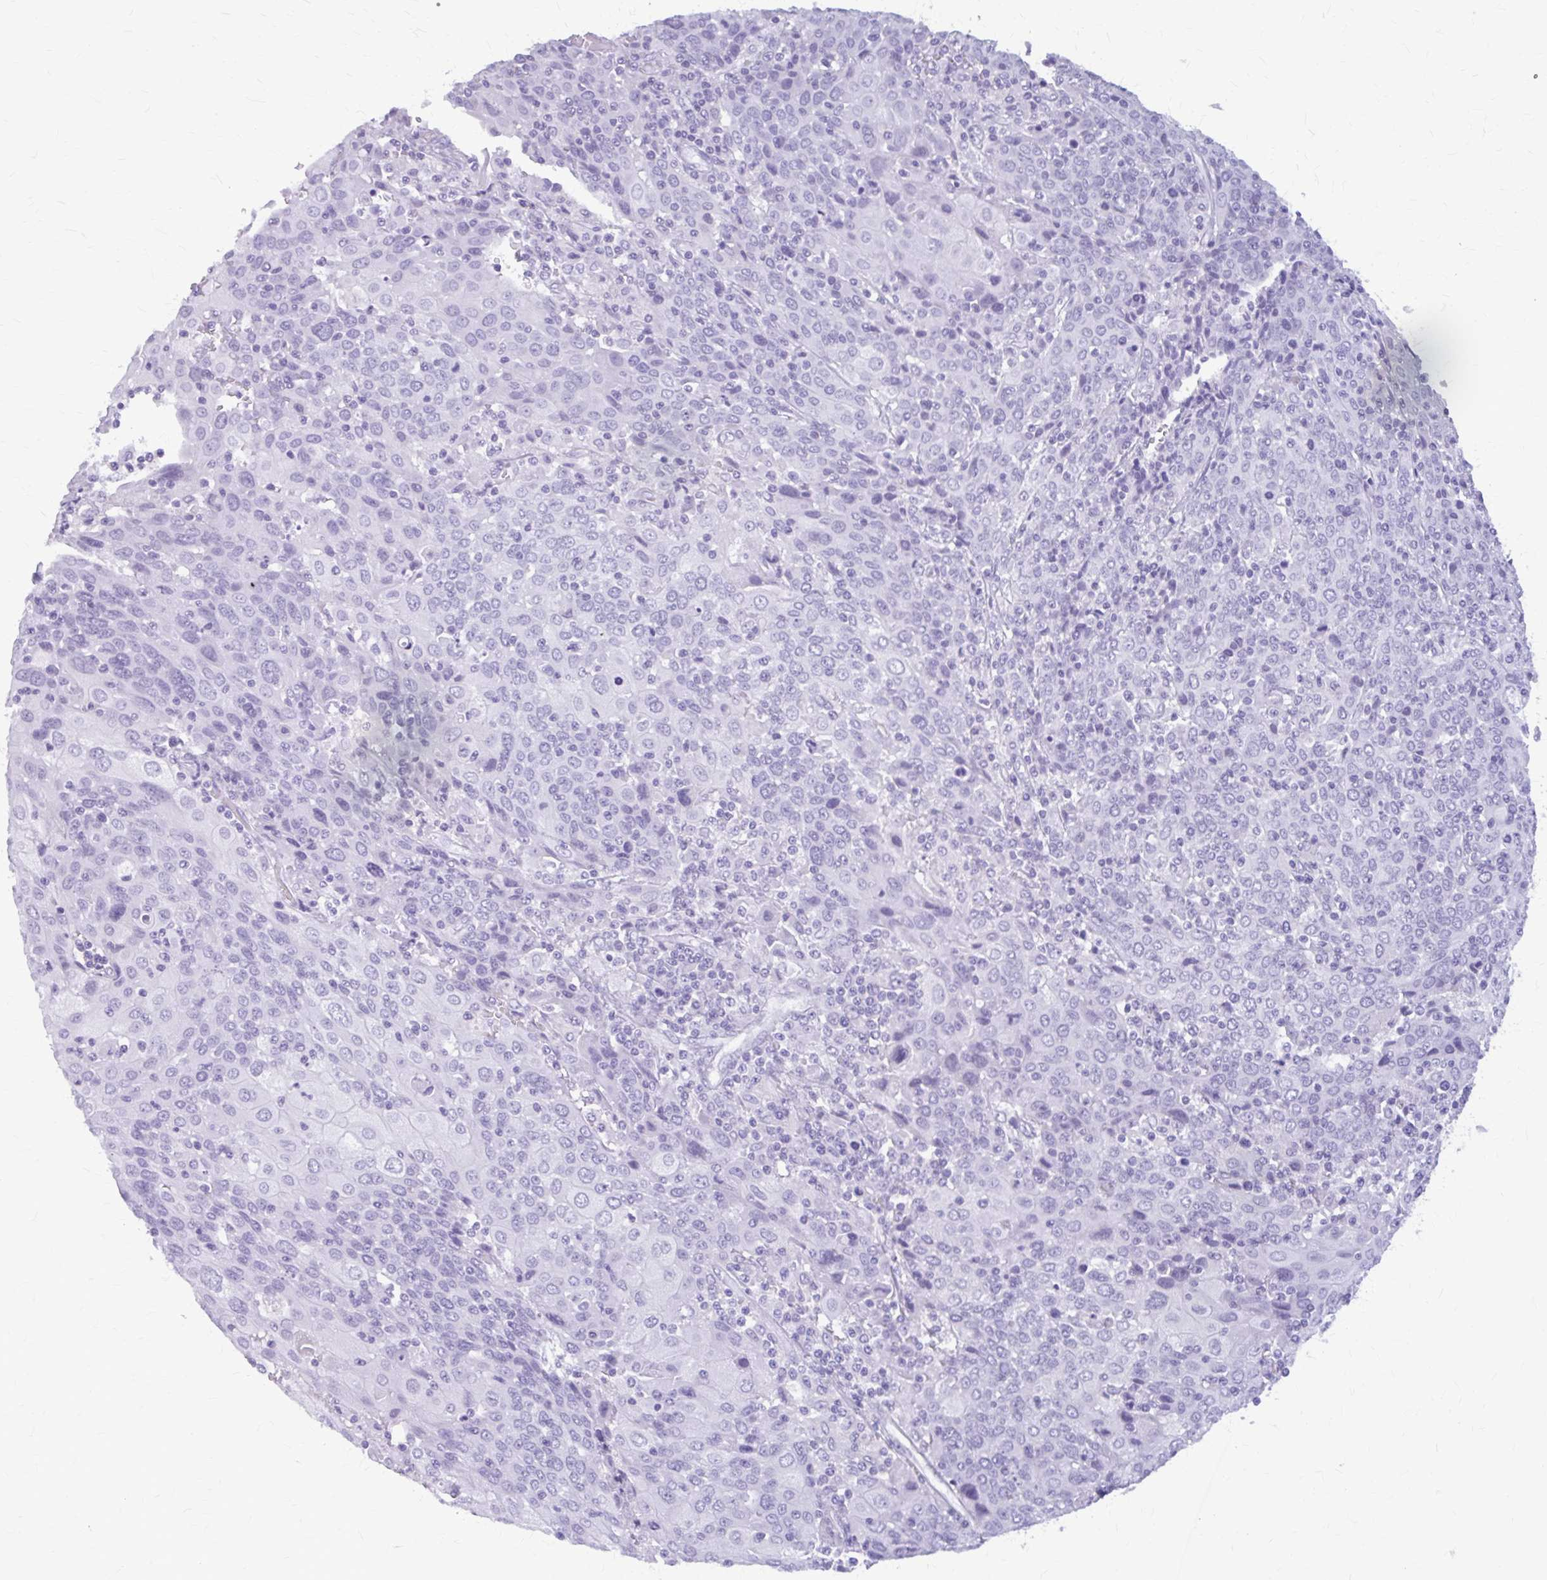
{"staining": {"intensity": "negative", "quantity": "none", "location": "none"}, "tissue": "cervical cancer", "cell_type": "Tumor cells", "image_type": "cancer", "snomed": [{"axis": "morphology", "description": "Squamous cell carcinoma, NOS"}, {"axis": "topography", "description": "Cervix"}], "caption": "Tumor cells show no significant staining in cervical cancer (squamous cell carcinoma).", "gene": "KLHDC7A", "patient": {"sex": "female", "age": 67}}